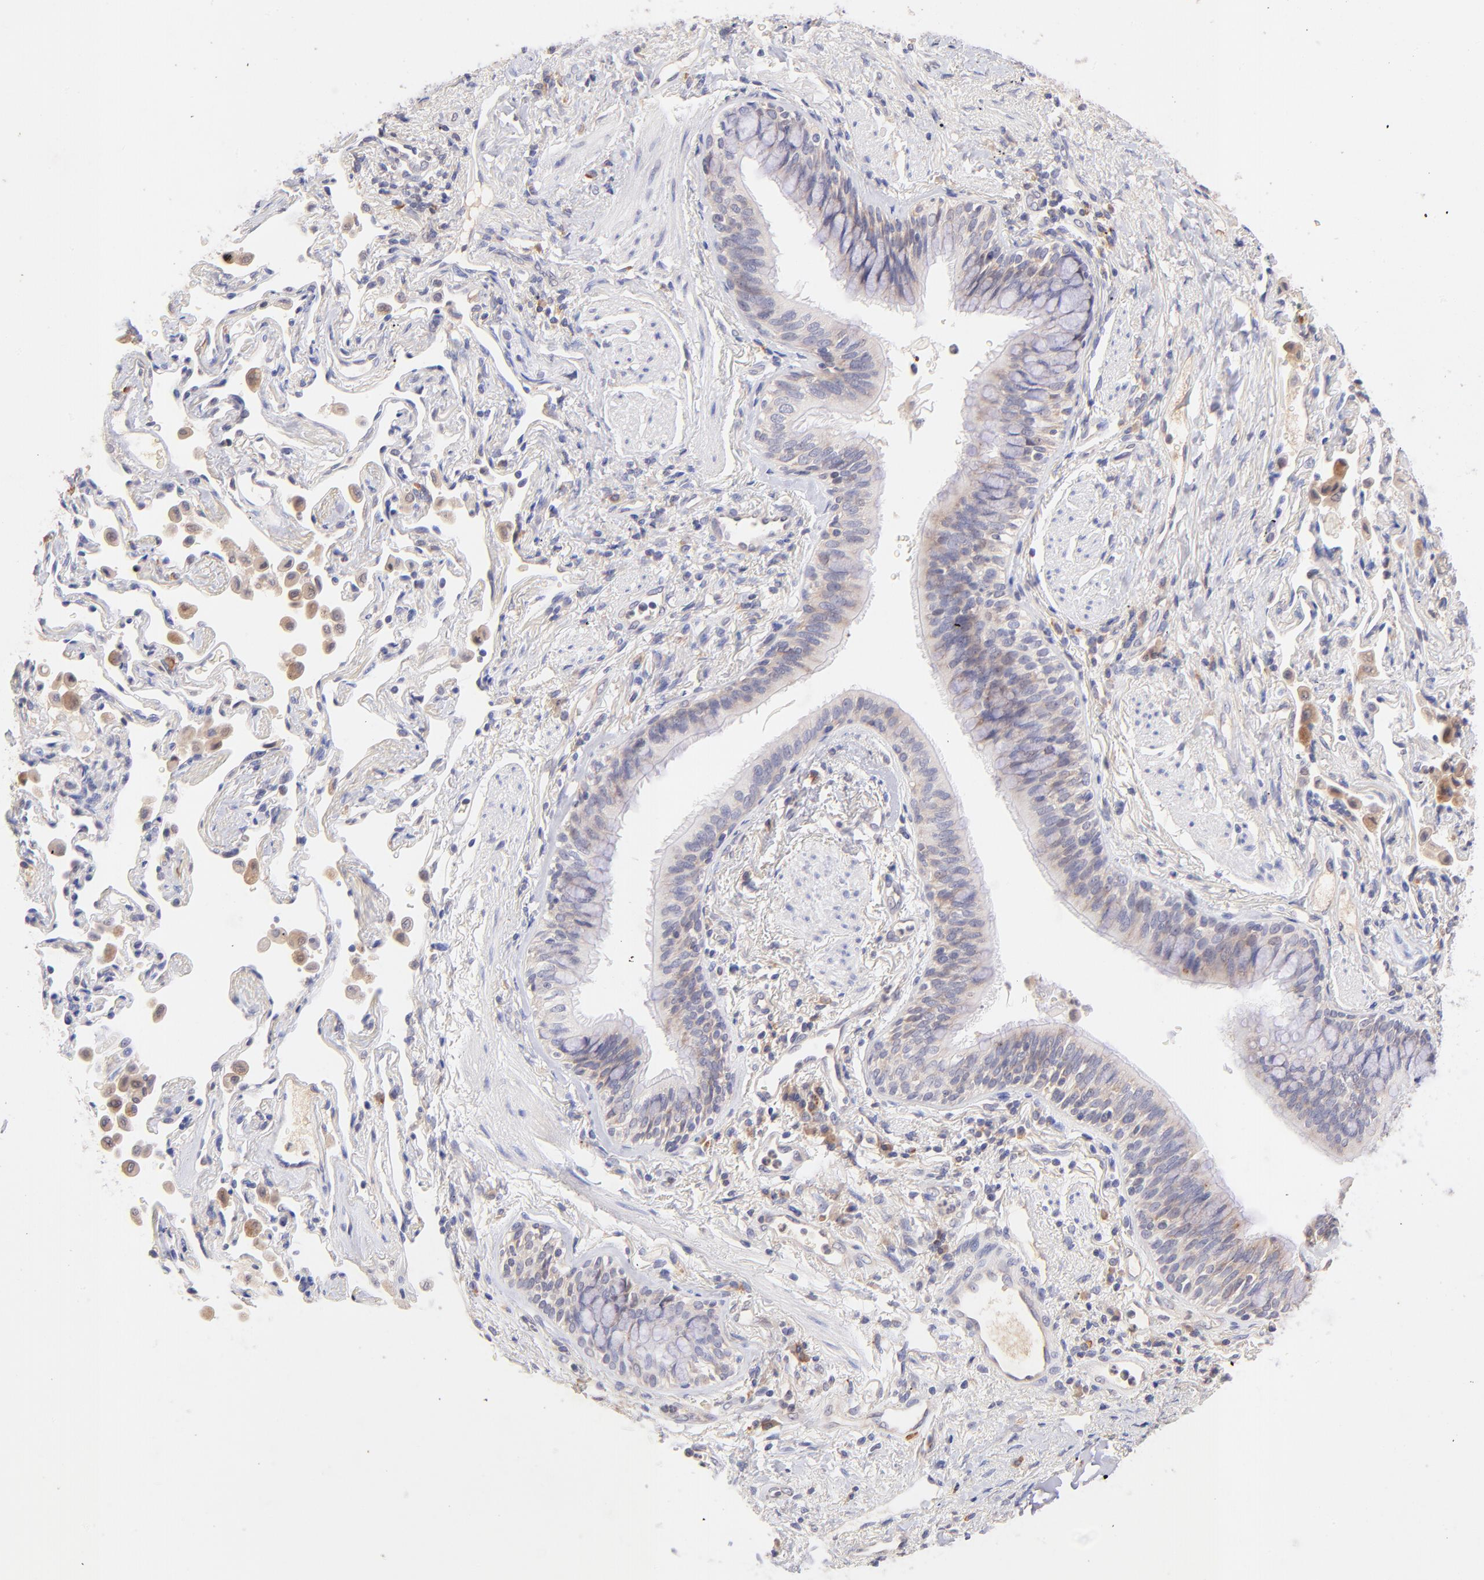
{"staining": {"intensity": "weak", "quantity": "25%-75%", "location": "cytoplasmic/membranous"}, "tissue": "lung cancer", "cell_type": "Tumor cells", "image_type": "cancer", "snomed": [{"axis": "morphology", "description": "Squamous cell carcinoma, NOS"}, {"axis": "topography", "description": "Lung"}], "caption": "Immunohistochemical staining of human squamous cell carcinoma (lung) exhibits low levels of weak cytoplasmic/membranous protein staining in approximately 25%-75% of tumor cells. (DAB = brown stain, brightfield microscopy at high magnification).", "gene": "RPL11", "patient": {"sex": "female", "age": 67}}